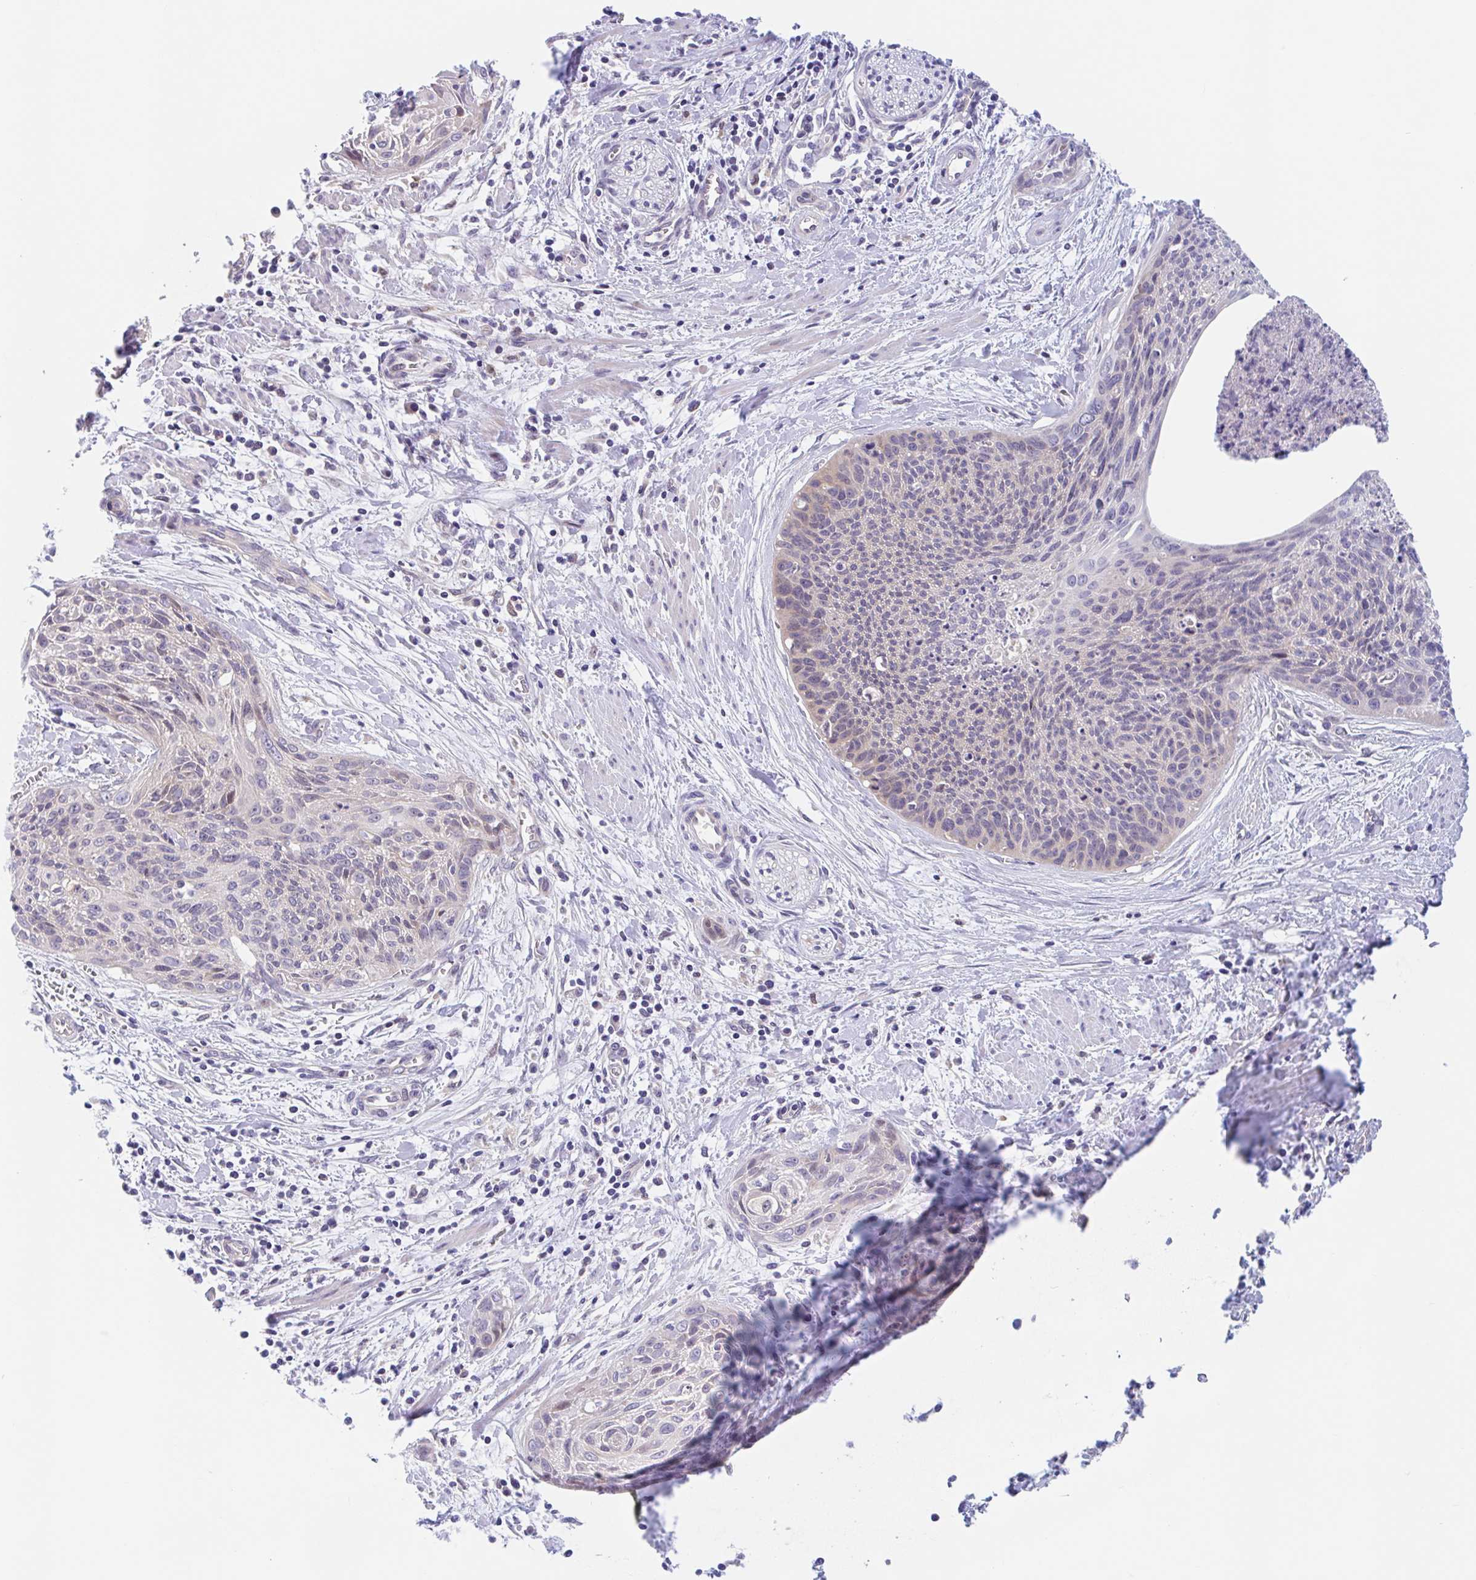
{"staining": {"intensity": "weak", "quantity": "<25%", "location": "cytoplasmic/membranous"}, "tissue": "cervical cancer", "cell_type": "Tumor cells", "image_type": "cancer", "snomed": [{"axis": "morphology", "description": "Squamous cell carcinoma, NOS"}, {"axis": "topography", "description": "Cervix"}], "caption": "Photomicrograph shows no significant protein staining in tumor cells of cervical squamous cell carcinoma. Nuclei are stained in blue.", "gene": "TMEM86A", "patient": {"sex": "female", "age": 55}}